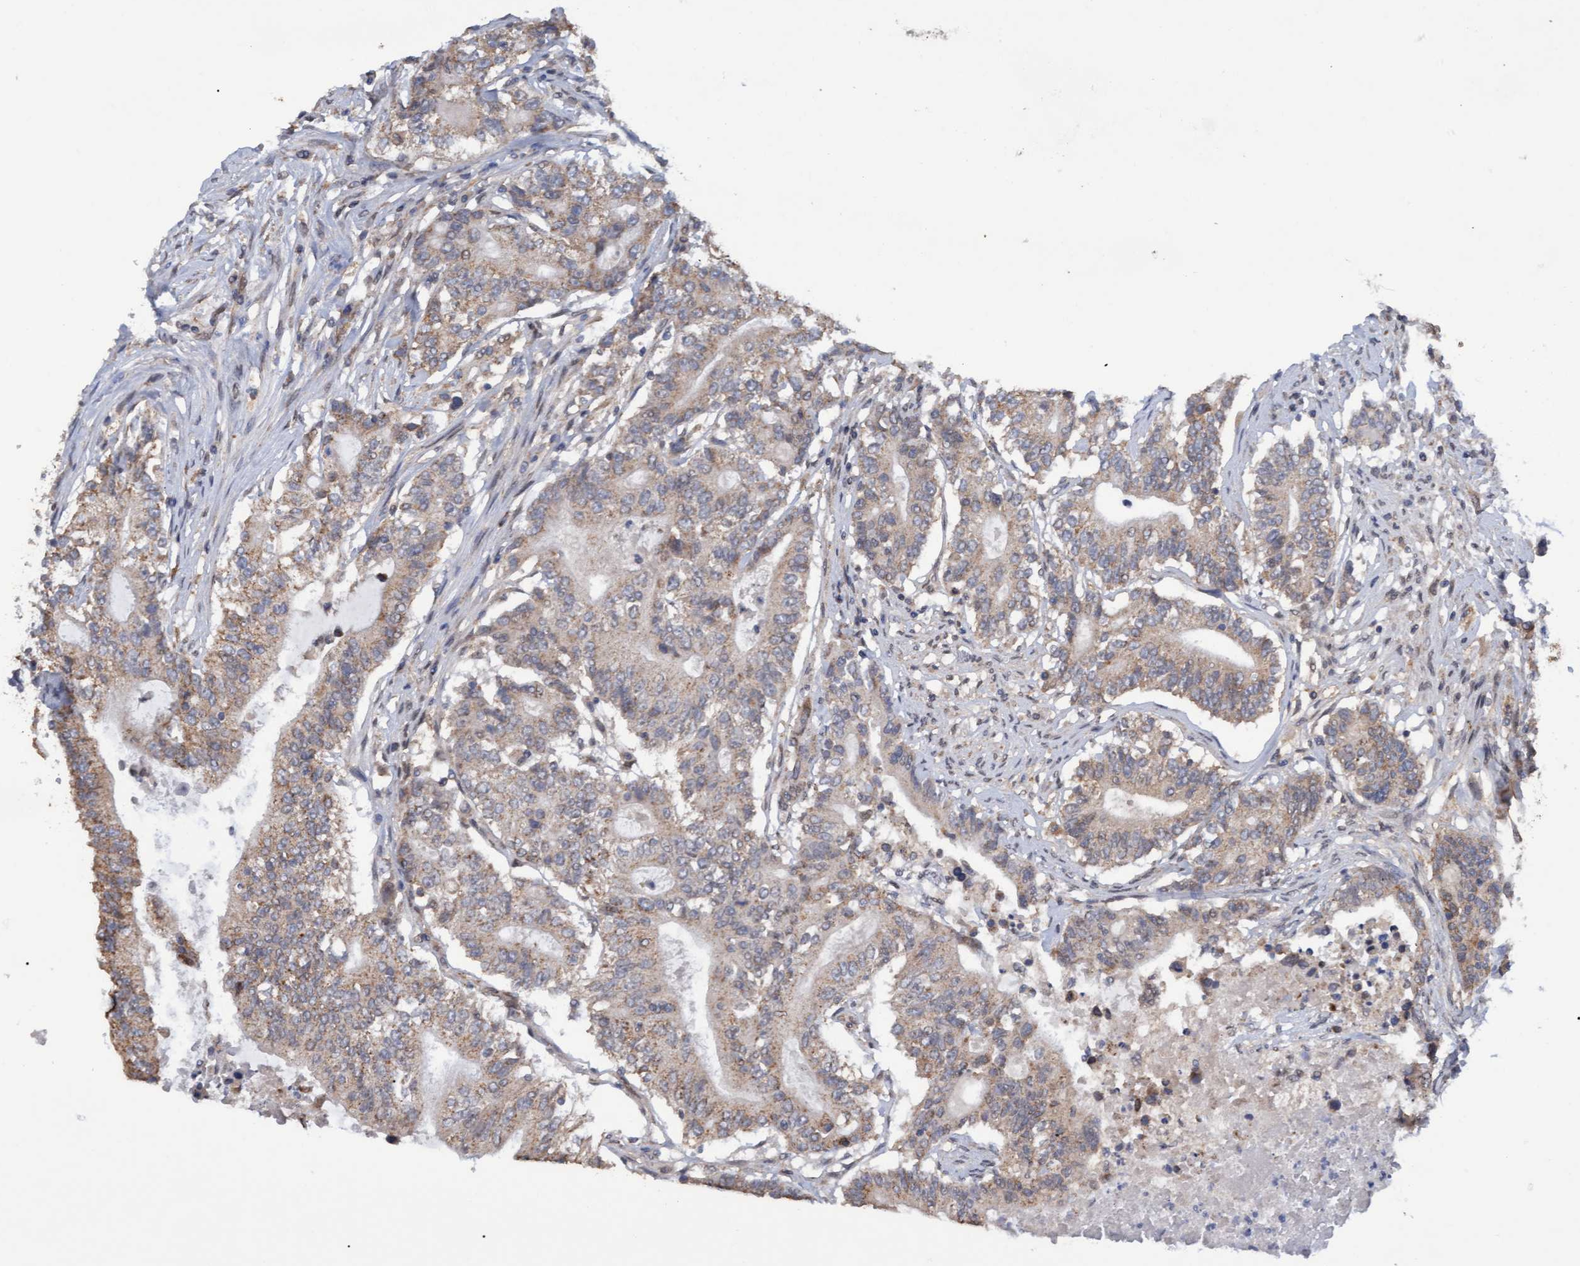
{"staining": {"intensity": "weak", "quantity": ">75%", "location": "cytoplasmic/membranous"}, "tissue": "colorectal cancer", "cell_type": "Tumor cells", "image_type": "cancer", "snomed": [{"axis": "morphology", "description": "Adenocarcinoma, NOS"}, {"axis": "topography", "description": "Colon"}], "caption": "Immunohistochemical staining of human colorectal cancer (adenocarcinoma) shows low levels of weak cytoplasmic/membranous staining in about >75% of tumor cells.", "gene": "MGLL", "patient": {"sex": "female", "age": 77}}